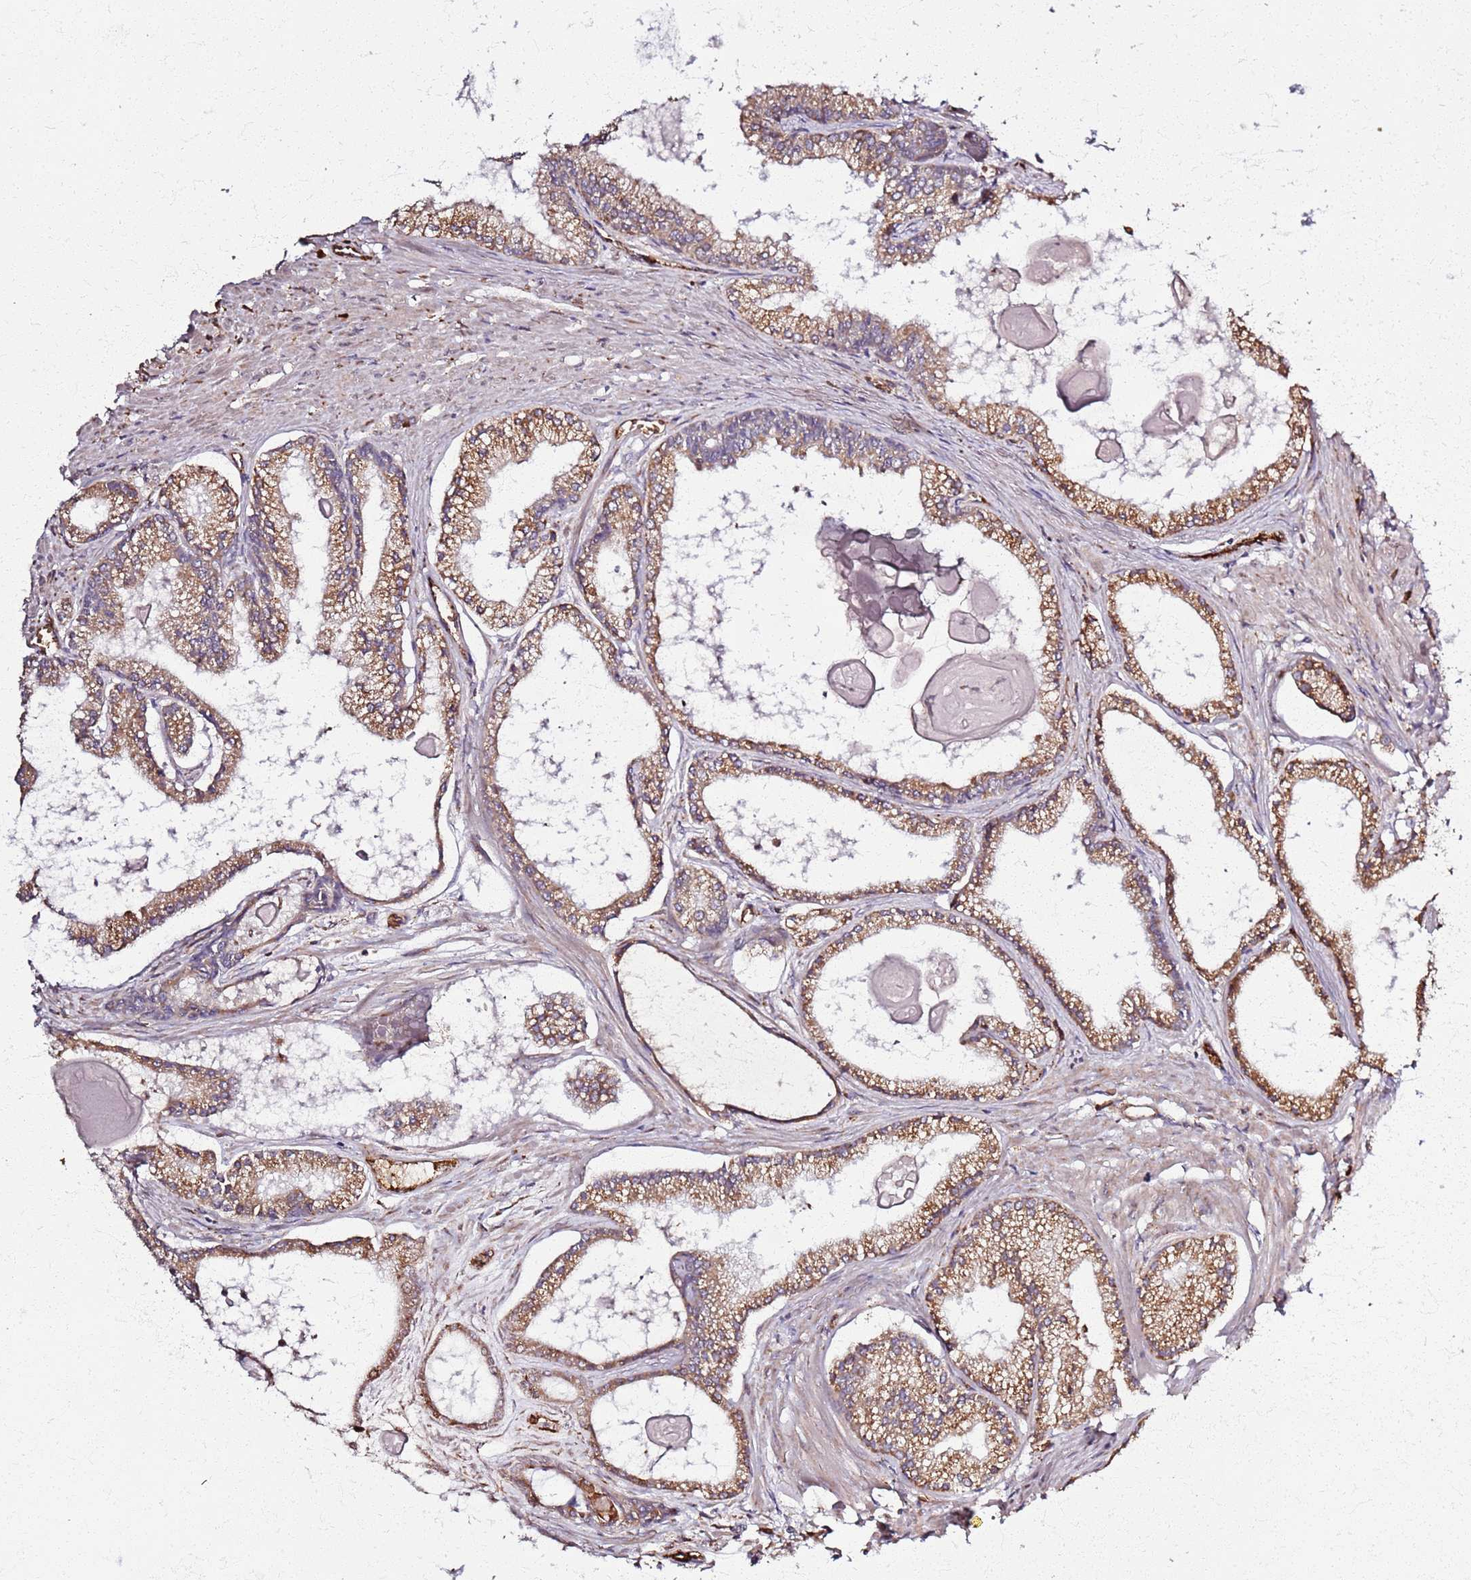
{"staining": {"intensity": "moderate", "quantity": ">75%", "location": "cytoplasmic/membranous"}, "tissue": "prostate cancer", "cell_type": "Tumor cells", "image_type": "cancer", "snomed": [{"axis": "morphology", "description": "Adenocarcinoma, High grade"}, {"axis": "topography", "description": "Prostate"}], "caption": "High-magnification brightfield microscopy of prostate cancer (high-grade adenocarcinoma) stained with DAB (3,3'-diaminobenzidine) (brown) and counterstained with hematoxylin (blue). tumor cells exhibit moderate cytoplasmic/membranous positivity is identified in about>75% of cells.", "gene": "KRI1", "patient": {"sex": "male", "age": 68}}